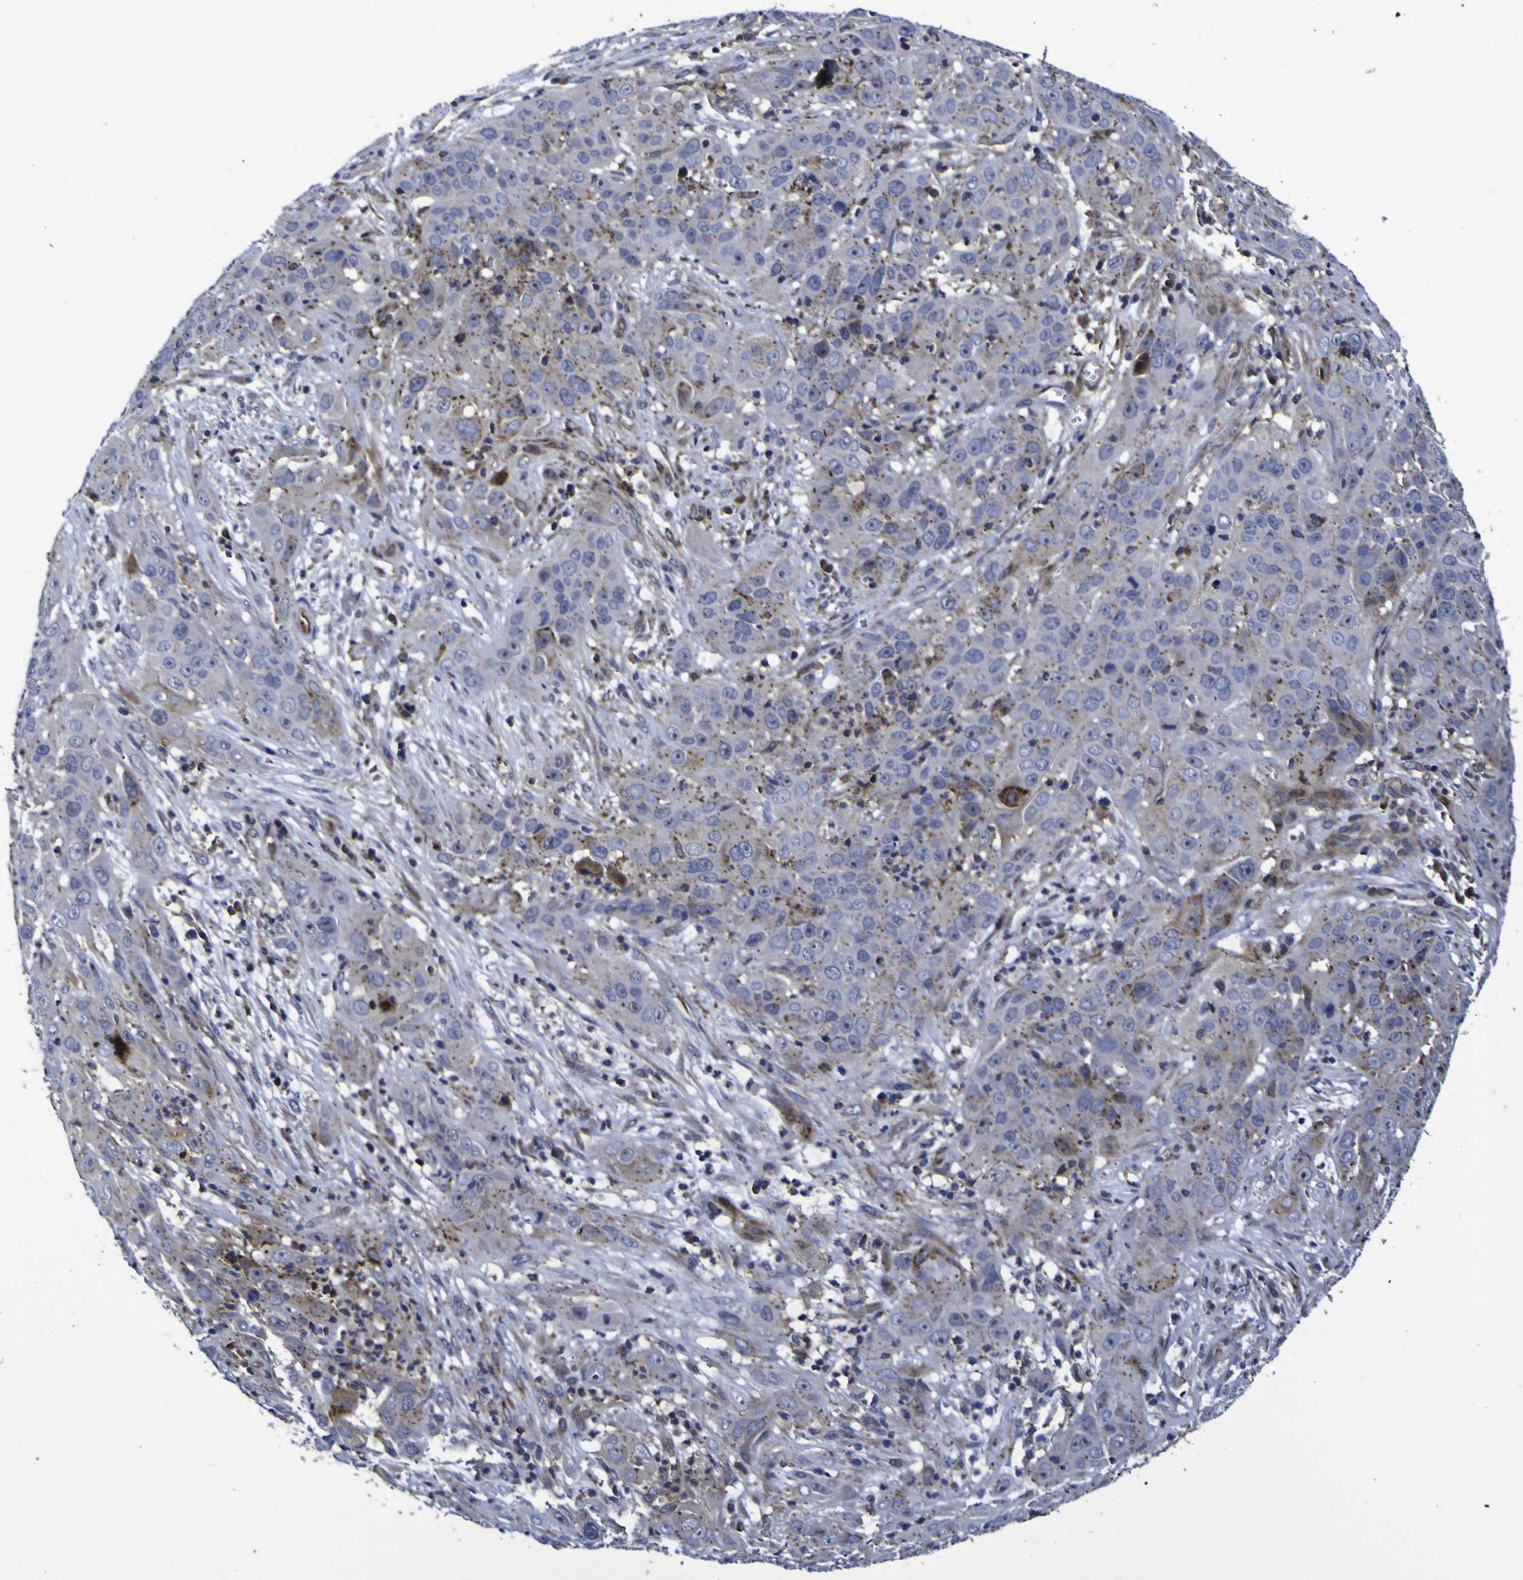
{"staining": {"intensity": "moderate", "quantity": "<25%", "location": "cytoplasmic/membranous"}, "tissue": "cervical cancer", "cell_type": "Tumor cells", "image_type": "cancer", "snomed": [{"axis": "morphology", "description": "Squamous cell carcinoma, NOS"}, {"axis": "topography", "description": "Cervix"}], "caption": "Human cervical squamous cell carcinoma stained with a brown dye exhibits moderate cytoplasmic/membranous positive expression in about <25% of tumor cells.", "gene": "MGLL", "patient": {"sex": "female", "age": 32}}